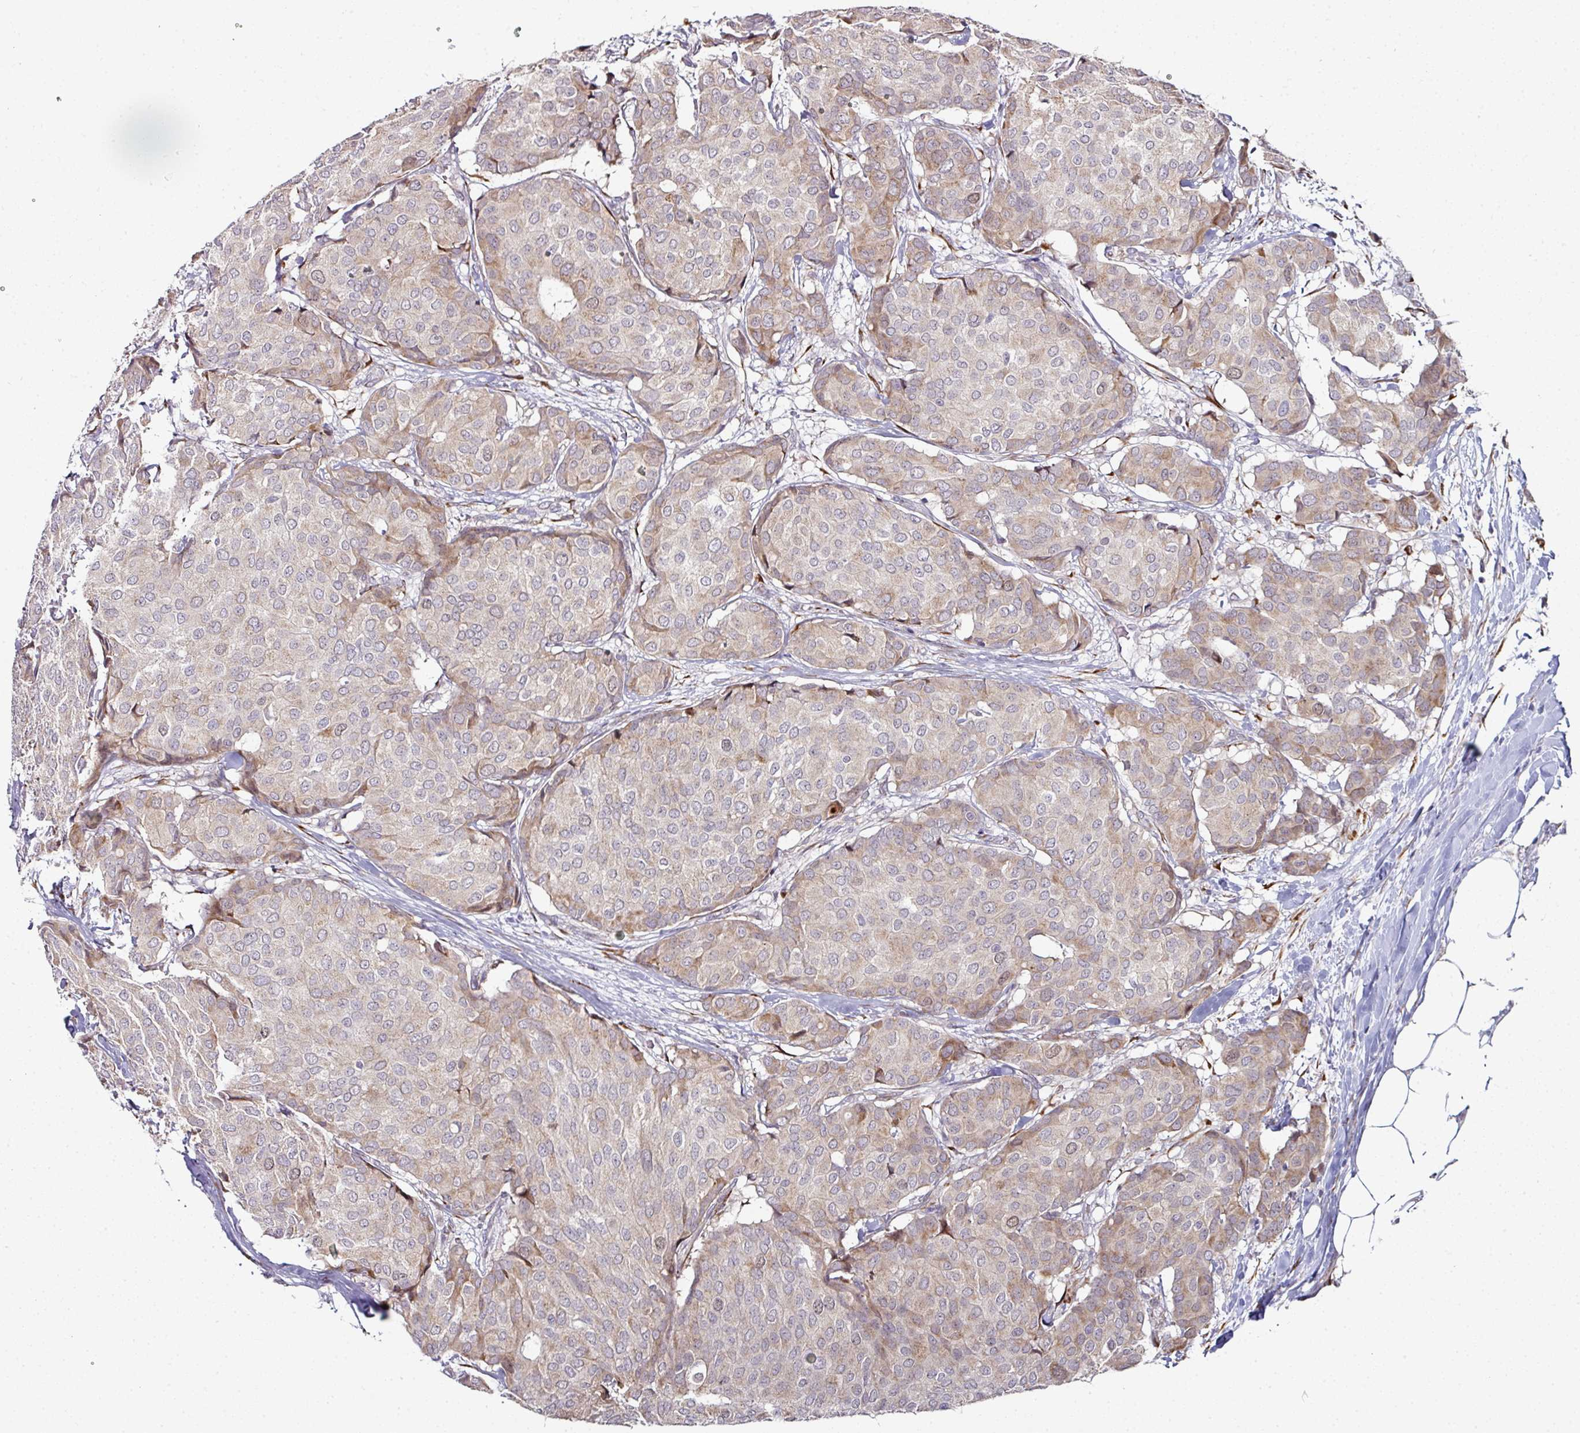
{"staining": {"intensity": "weak", "quantity": "25%-75%", "location": "cytoplasmic/membranous"}, "tissue": "breast cancer", "cell_type": "Tumor cells", "image_type": "cancer", "snomed": [{"axis": "morphology", "description": "Duct carcinoma"}, {"axis": "topography", "description": "Breast"}], "caption": "Tumor cells reveal low levels of weak cytoplasmic/membranous positivity in about 25%-75% of cells in human breast invasive ductal carcinoma.", "gene": "APOLD1", "patient": {"sex": "female", "age": 75}}